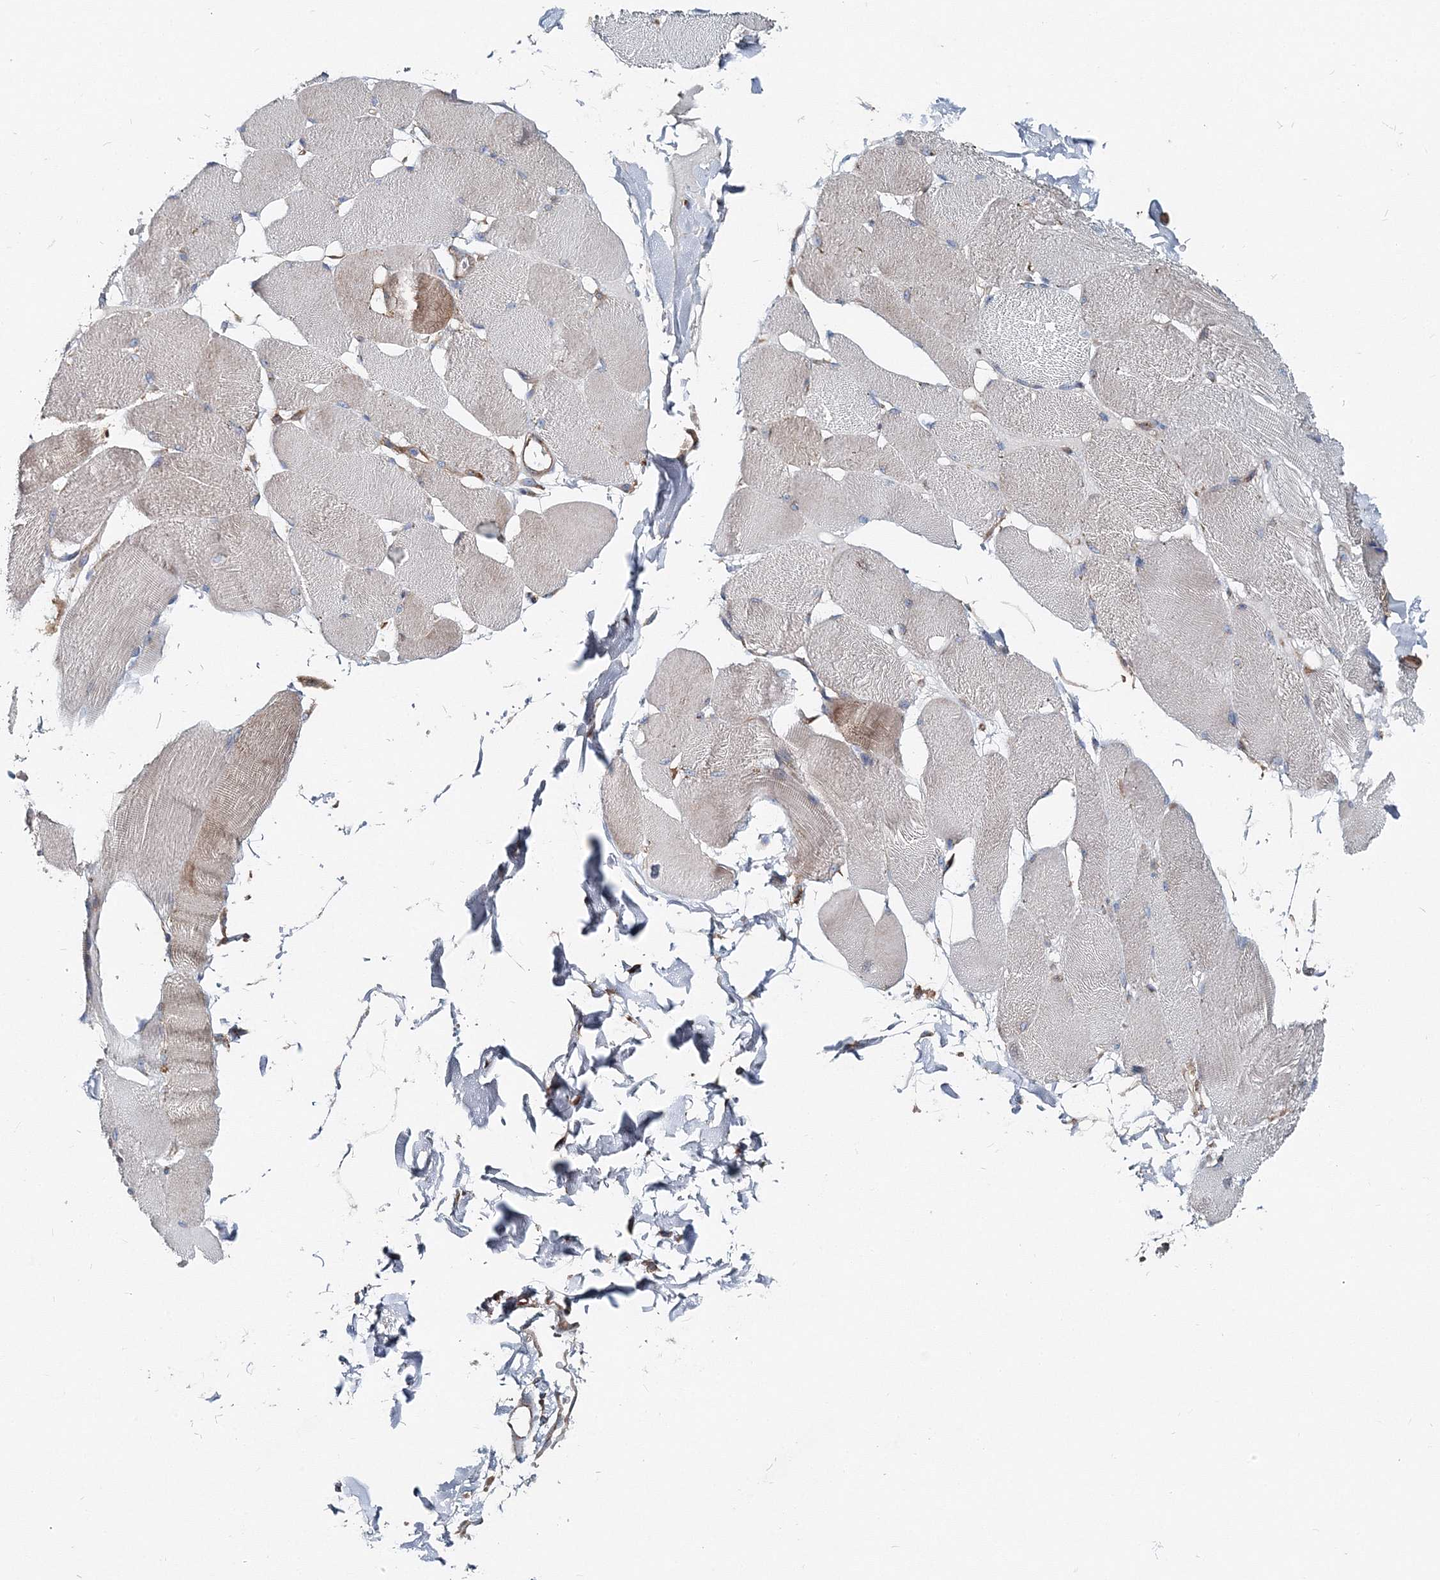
{"staining": {"intensity": "weak", "quantity": "<25%", "location": "cytoplasmic/membranous"}, "tissue": "skeletal muscle", "cell_type": "Myocytes", "image_type": "normal", "snomed": [{"axis": "morphology", "description": "Normal tissue, NOS"}, {"axis": "topography", "description": "Skin"}, {"axis": "topography", "description": "Skeletal muscle"}], "caption": "Immunohistochemistry (IHC) image of normal human skeletal muscle stained for a protein (brown), which demonstrates no staining in myocytes.", "gene": "MPHOSPH9", "patient": {"sex": "male", "age": 83}}